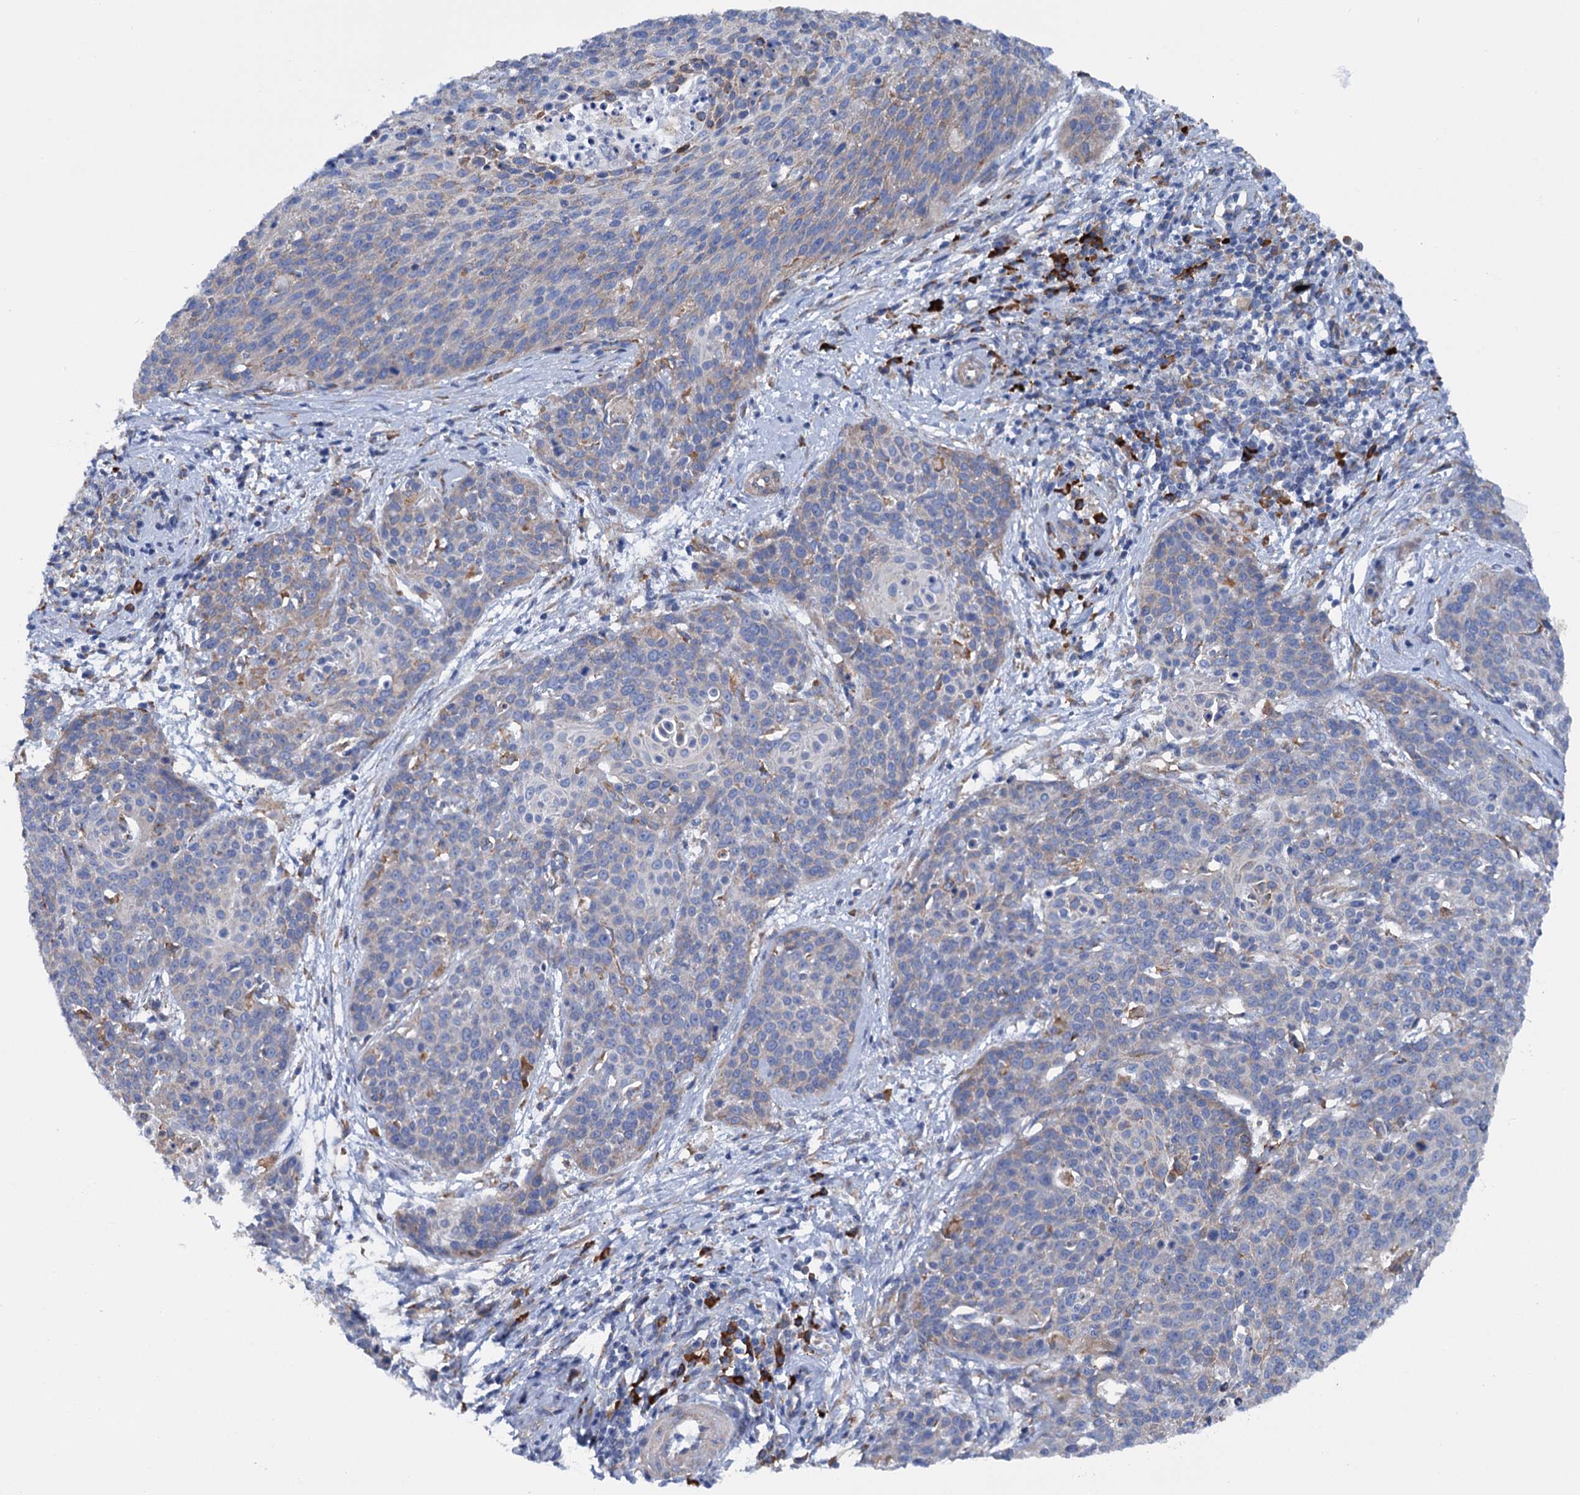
{"staining": {"intensity": "negative", "quantity": "none", "location": "none"}, "tissue": "cervical cancer", "cell_type": "Tumor cells", "image_type": "cancer", "snomed": [{"axis": "morphology", "description": "Squamous cell carcinoma, NOS"}, {"axis": "topography", "description": "Cervix"}], "caption": "Cervical squamous cell carcinoma was stained to show a protein in brown. There is no significant positivity in tumor cells.", "gene": "SHE", "patient": {"sex": "female", "age": 38}}